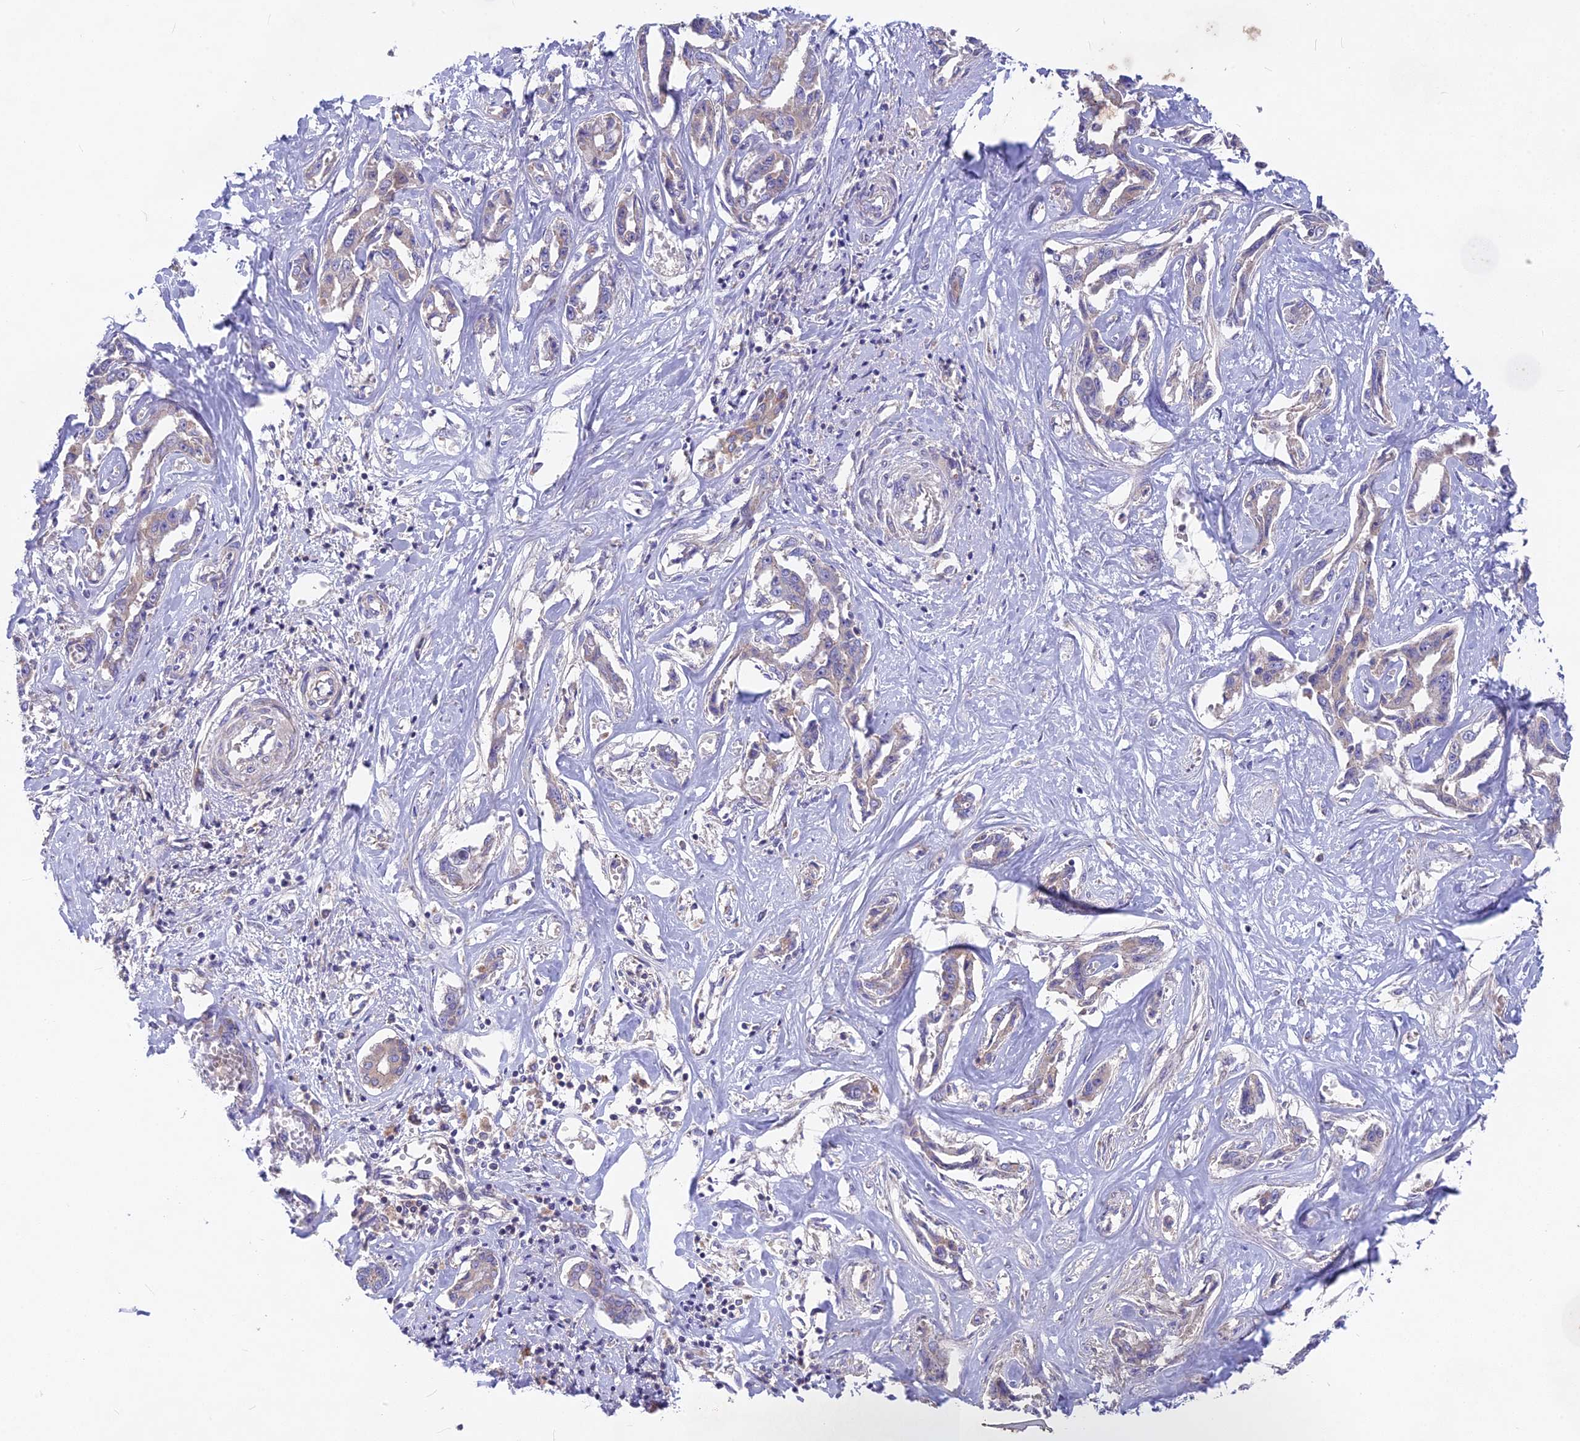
{"staining": {"intensity": "weak", "quantity": "25%-75%", "location": "cytoplasmic/membranous"}, "tissue": "liver cancer", "cell_type": "Tumor cells", "image_type": "cancer", "snomed": [{"axis": "morphology", "description": "Cholangiocarcinoma"}, {"axis": "topography", "description": "Liver"}], "caption": "Immunohistochemistry staining of liver cancer, which reveals low levels of weak cytoplasmic/membranous positivity in about 25%-75% of tumor cells indicating weak cytoplasmic/membranous protein positivity. The staining was performed using DAB (3,3'-diaminobenzidine) (brown) for protein detection and nuclei were counterstained in hematoxylin (blue).", "gene": "PZP", "patient": {"sex": "male", "age": 59}}